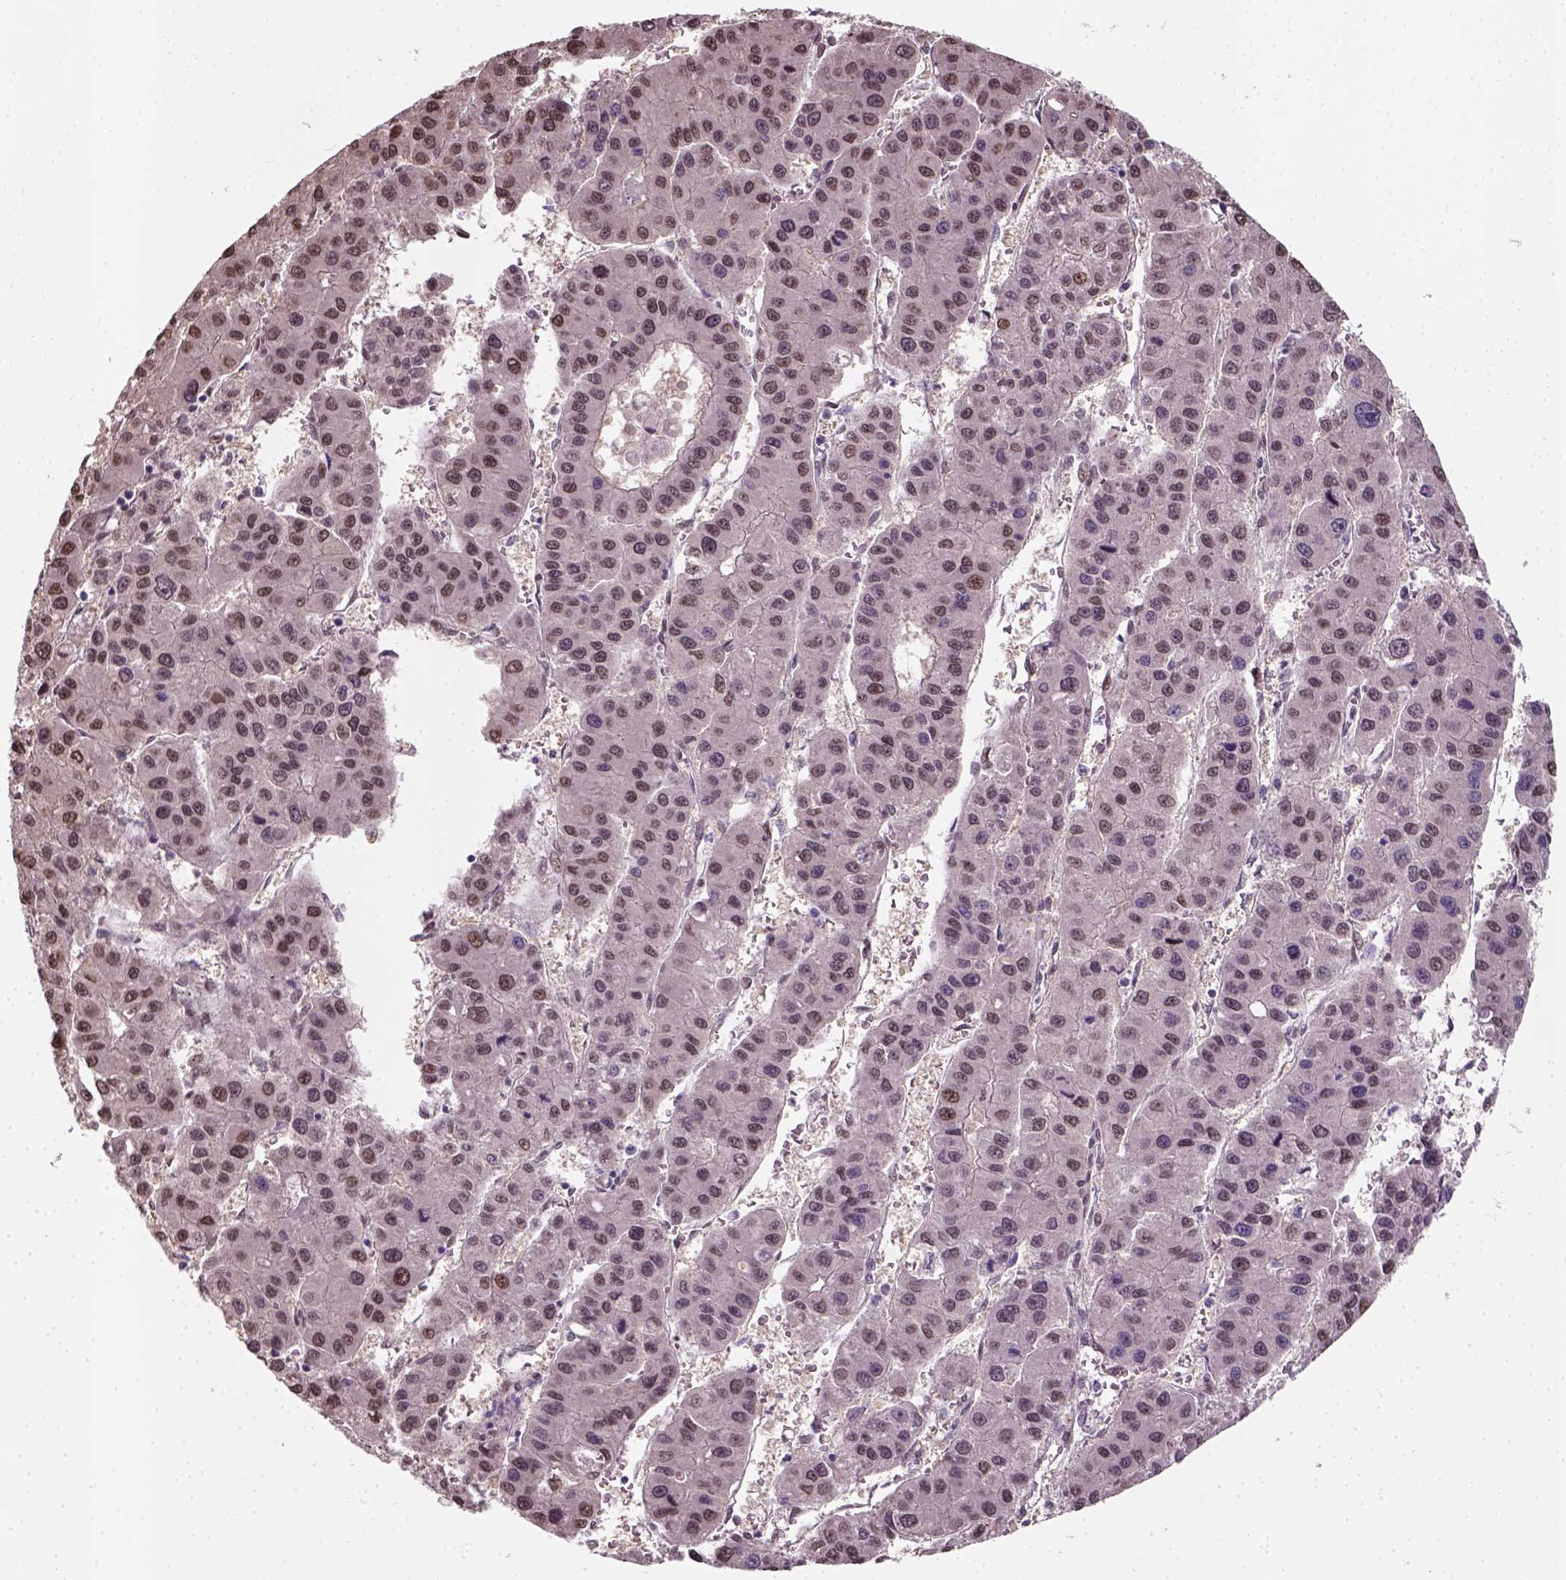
{"staining": {"intensity": "moderate", "quantity": ">75%", "location": "nuclear"}, "tissue": "liver cancer", "cell_type": "Tumor cells", "image_type": "cancer", "snomed": [{"axis": "morphology", "description": "Carcinoma, Hepatocellular, NOS"}, {"axis": "topography", "description": "Liver"}], "caption": "Liver hepatocellular carcinoma stained with a protein marker shows moderate staining in tumor cells.", "gene": "C1orf112", "patient": {"sex": "male", "age": 73}}